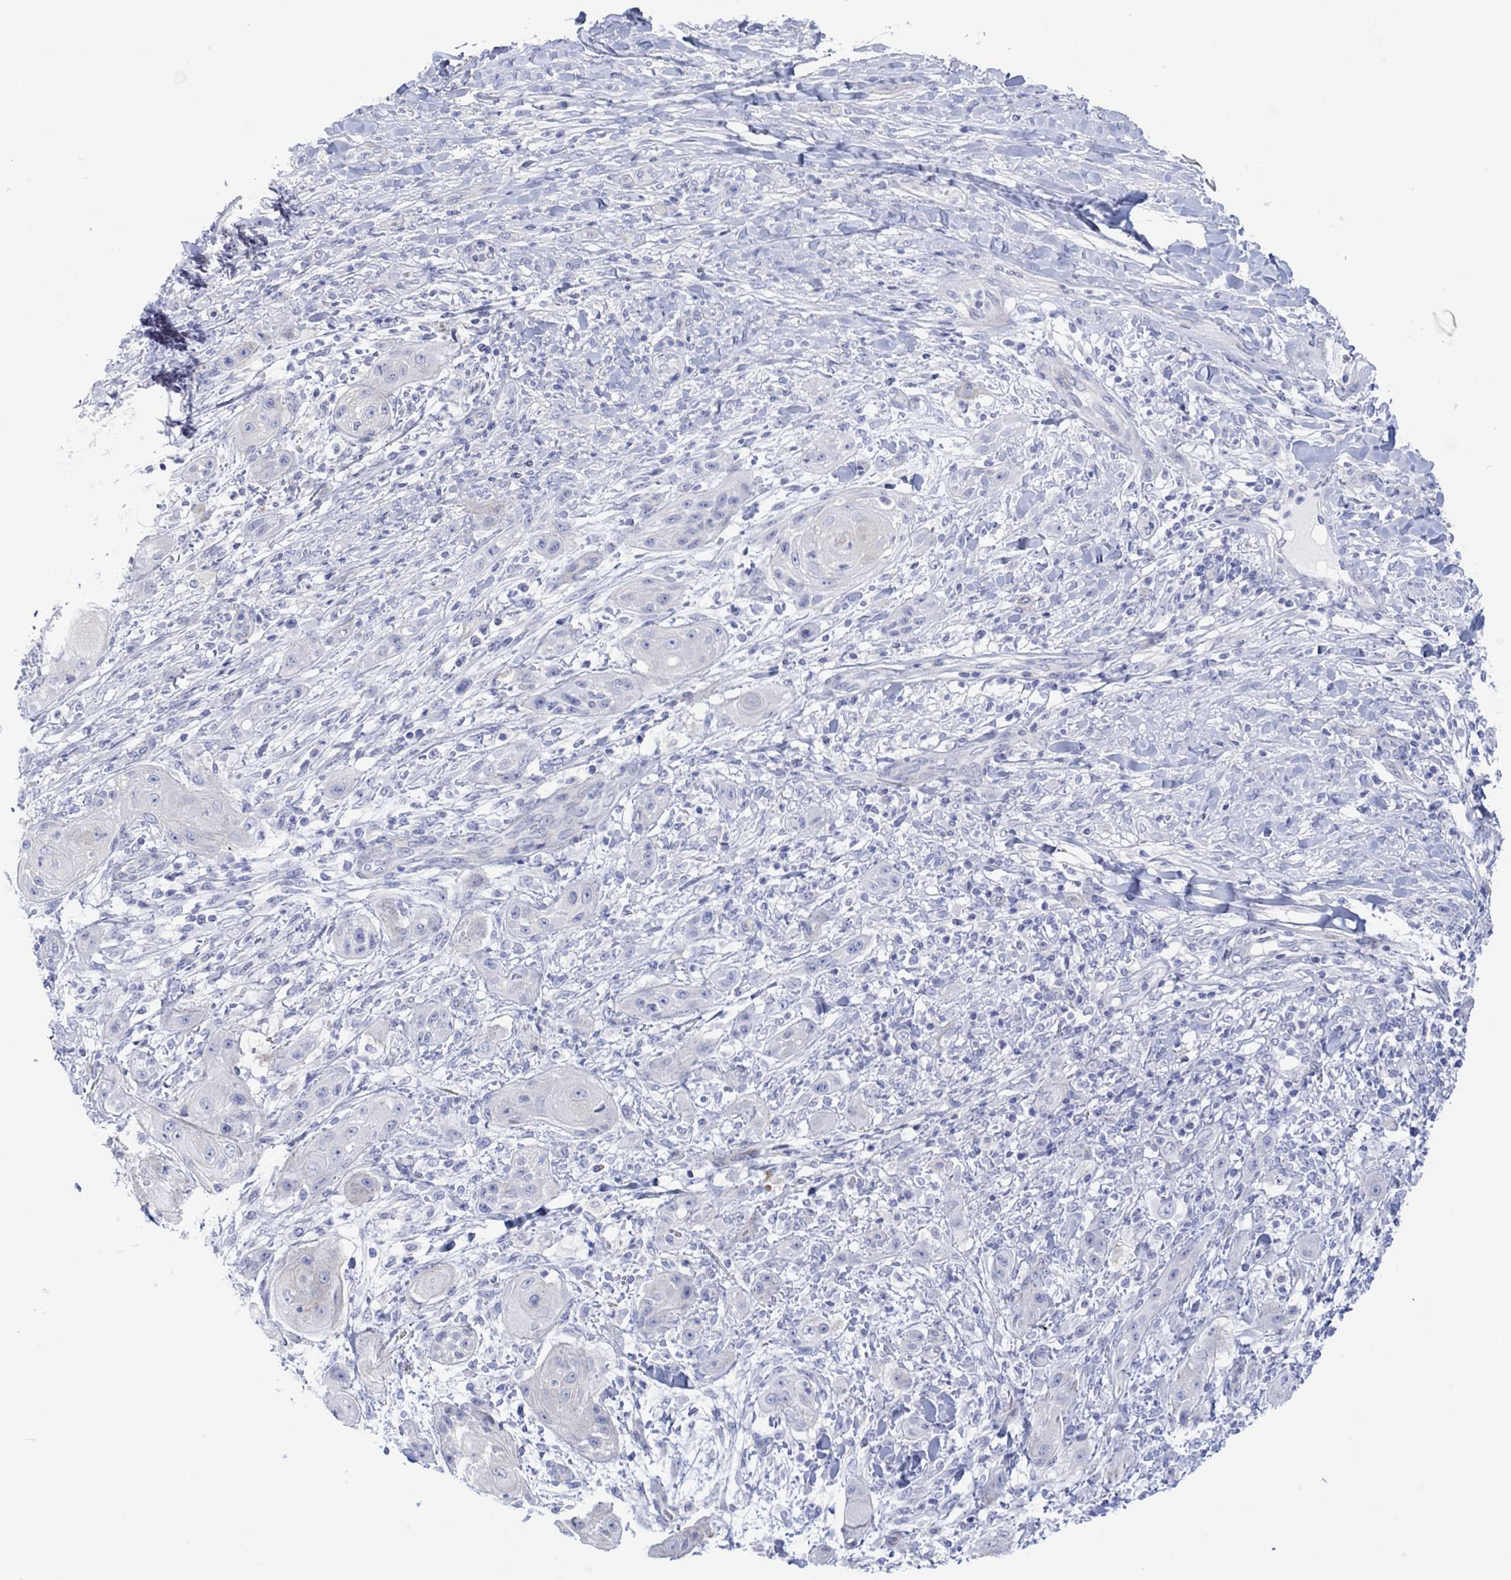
{"staining": {"intensity": "negative", "quantity": "none", "location": "none"}, "tissue": "skin cancer", "cell_type": "Tumor cells", "image_type": "cancer", "snomed": [{"axis": "morphology", "description": "Squamous cell carcinoma, NOS"}, {"axis": "topography", "description": "Skin"}], "caption": "Immunohistochemical staining of human skin cancer (squamous cell carcinoma) exhibits no significant expression in tumor cells. (DAB IHC visualized using brightfield microscopy, high magnification).", "gene": "TLDC2", "patient": {"sex": "male", "age": 62}}